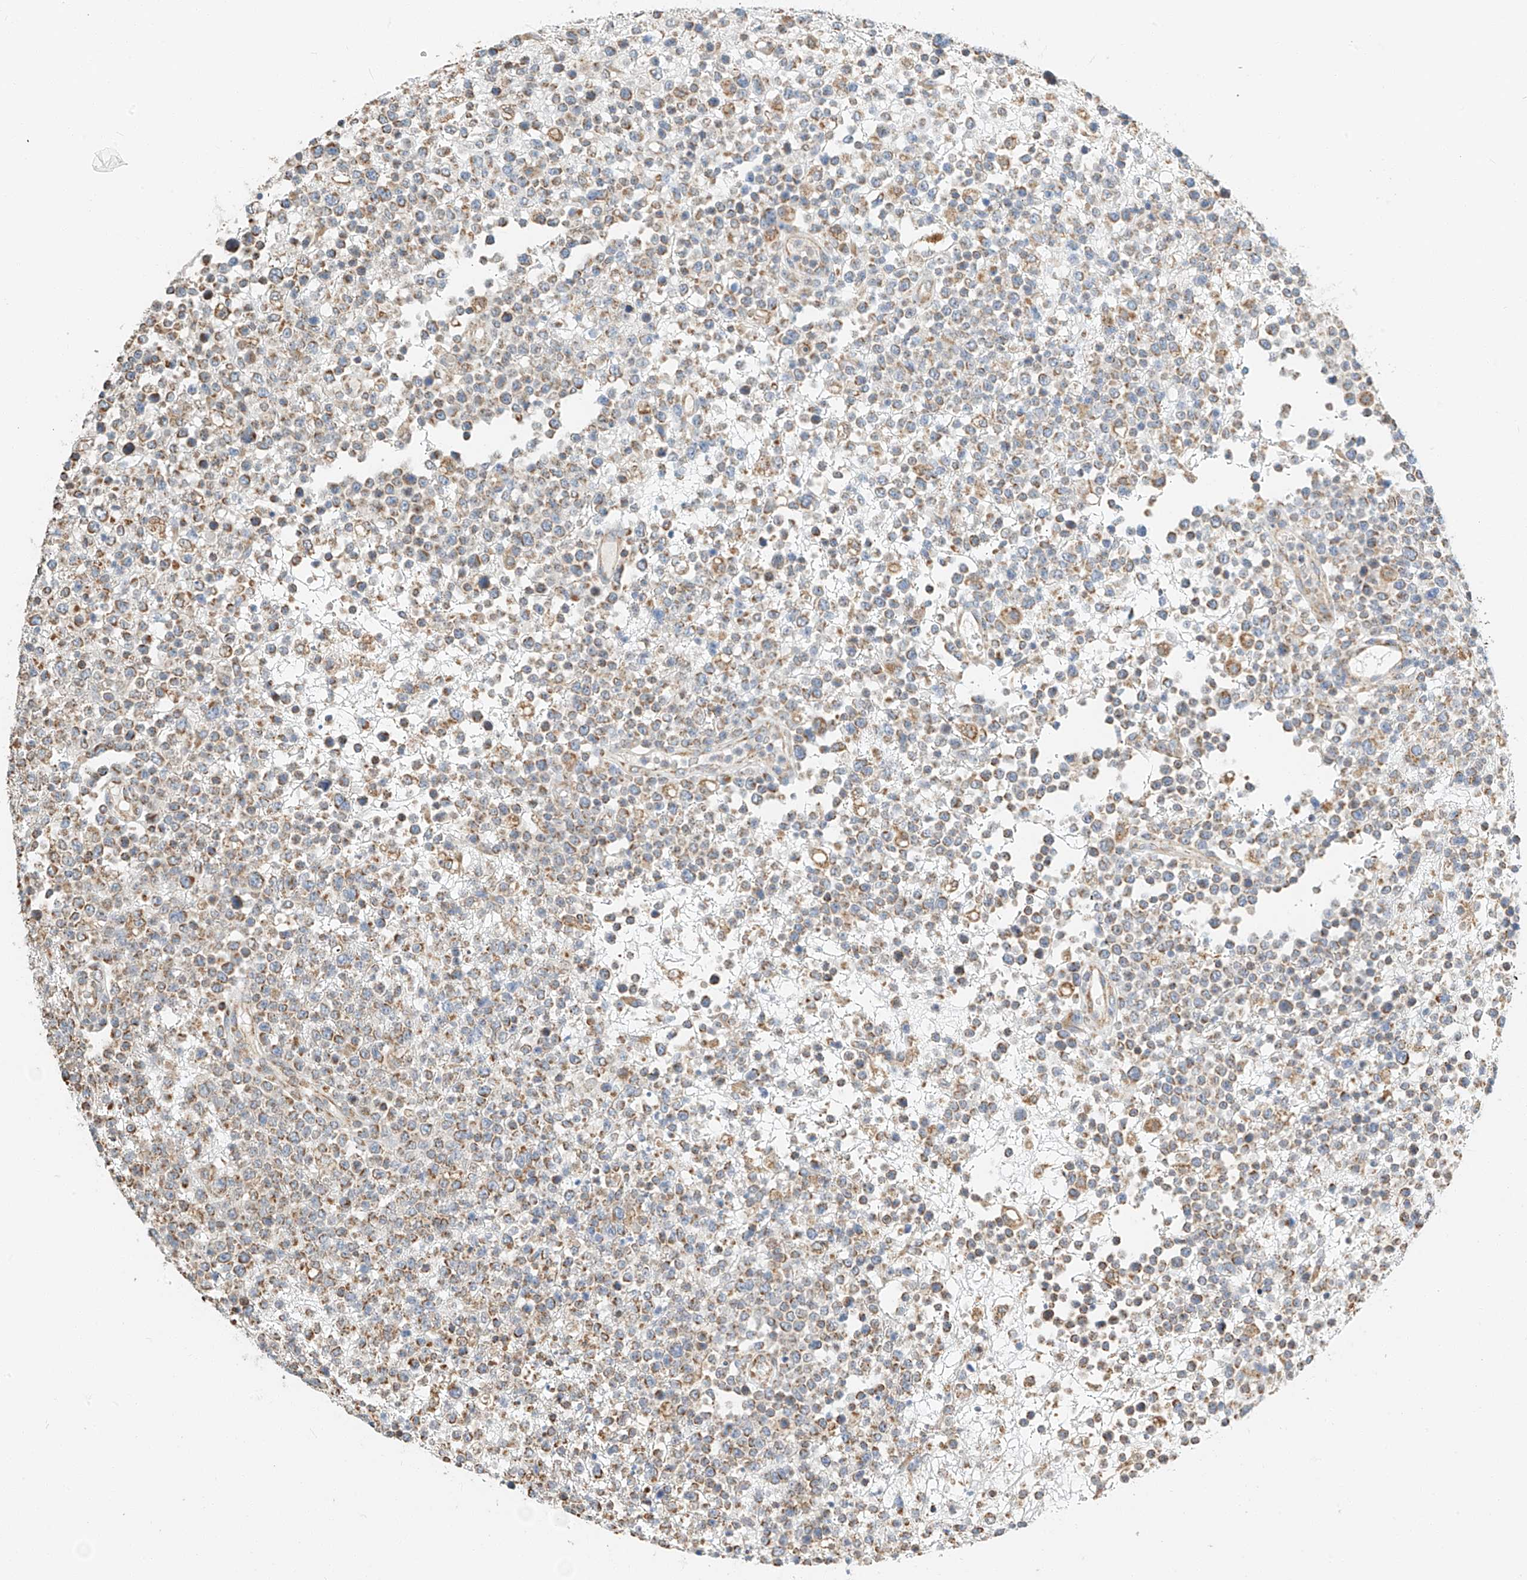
{"staining": {"intensity": "weak", "quantity": "25%-75%", "location": "cytoplasmic/membranous"}, "tissue": "lymphoma", "cell_type": "Tumor cells", "image_type": "cancer", "snomed": [{"axis": "morphology", "description": "Malignant lymphoma, non-Hodgkin's type, High grade"}, {"axis": "topography", "description": "Colon"}], "caption": "About 25%-75% of tumor cells in human high-grade malignant lymphoma, non-Hodgkin's type demonstrate weak cytoplasmic/membranous protein staining as visualized by brown immunohistochemical staining.", "gene": "YIPF7", "patient": {"sex": "female", "age": 53}}